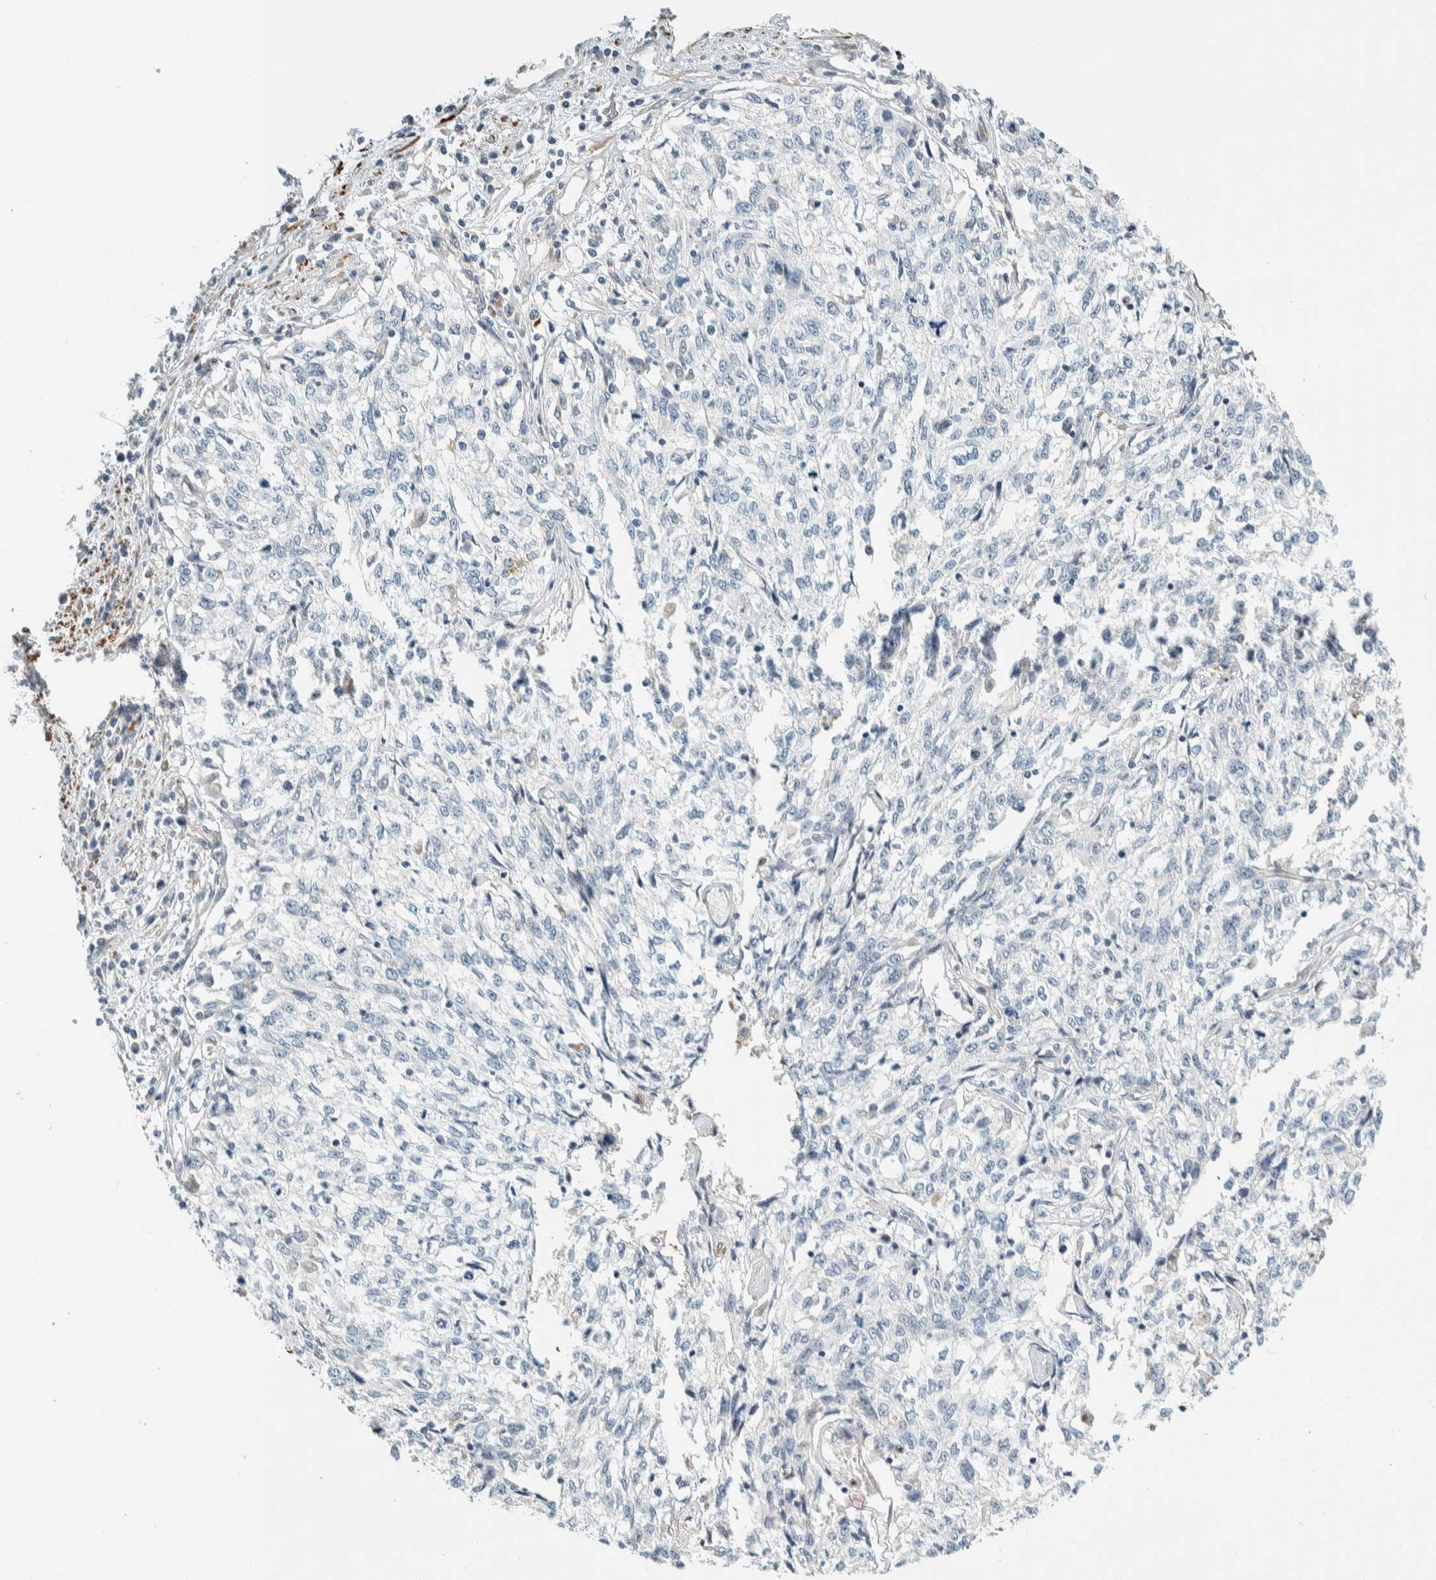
{"staining": {"intensity": "negative", "quantity": "none", "location": "none"}, "tissue": "cervical cancer", "cell_type": "Tumor cells", "image_type": "cancer", "snomed": [{"axis": "morphology", "description": "Squamous cell carcinoma, NOS"}, {"axis": "topography", "description": "Cervix"}], "caption": "DAB immunohistochemical staining of cervical cancer demonstrates no significant expression in tumor cells.", "gene": "CDR2", "patient": {"sex": "female", "age": 57}}